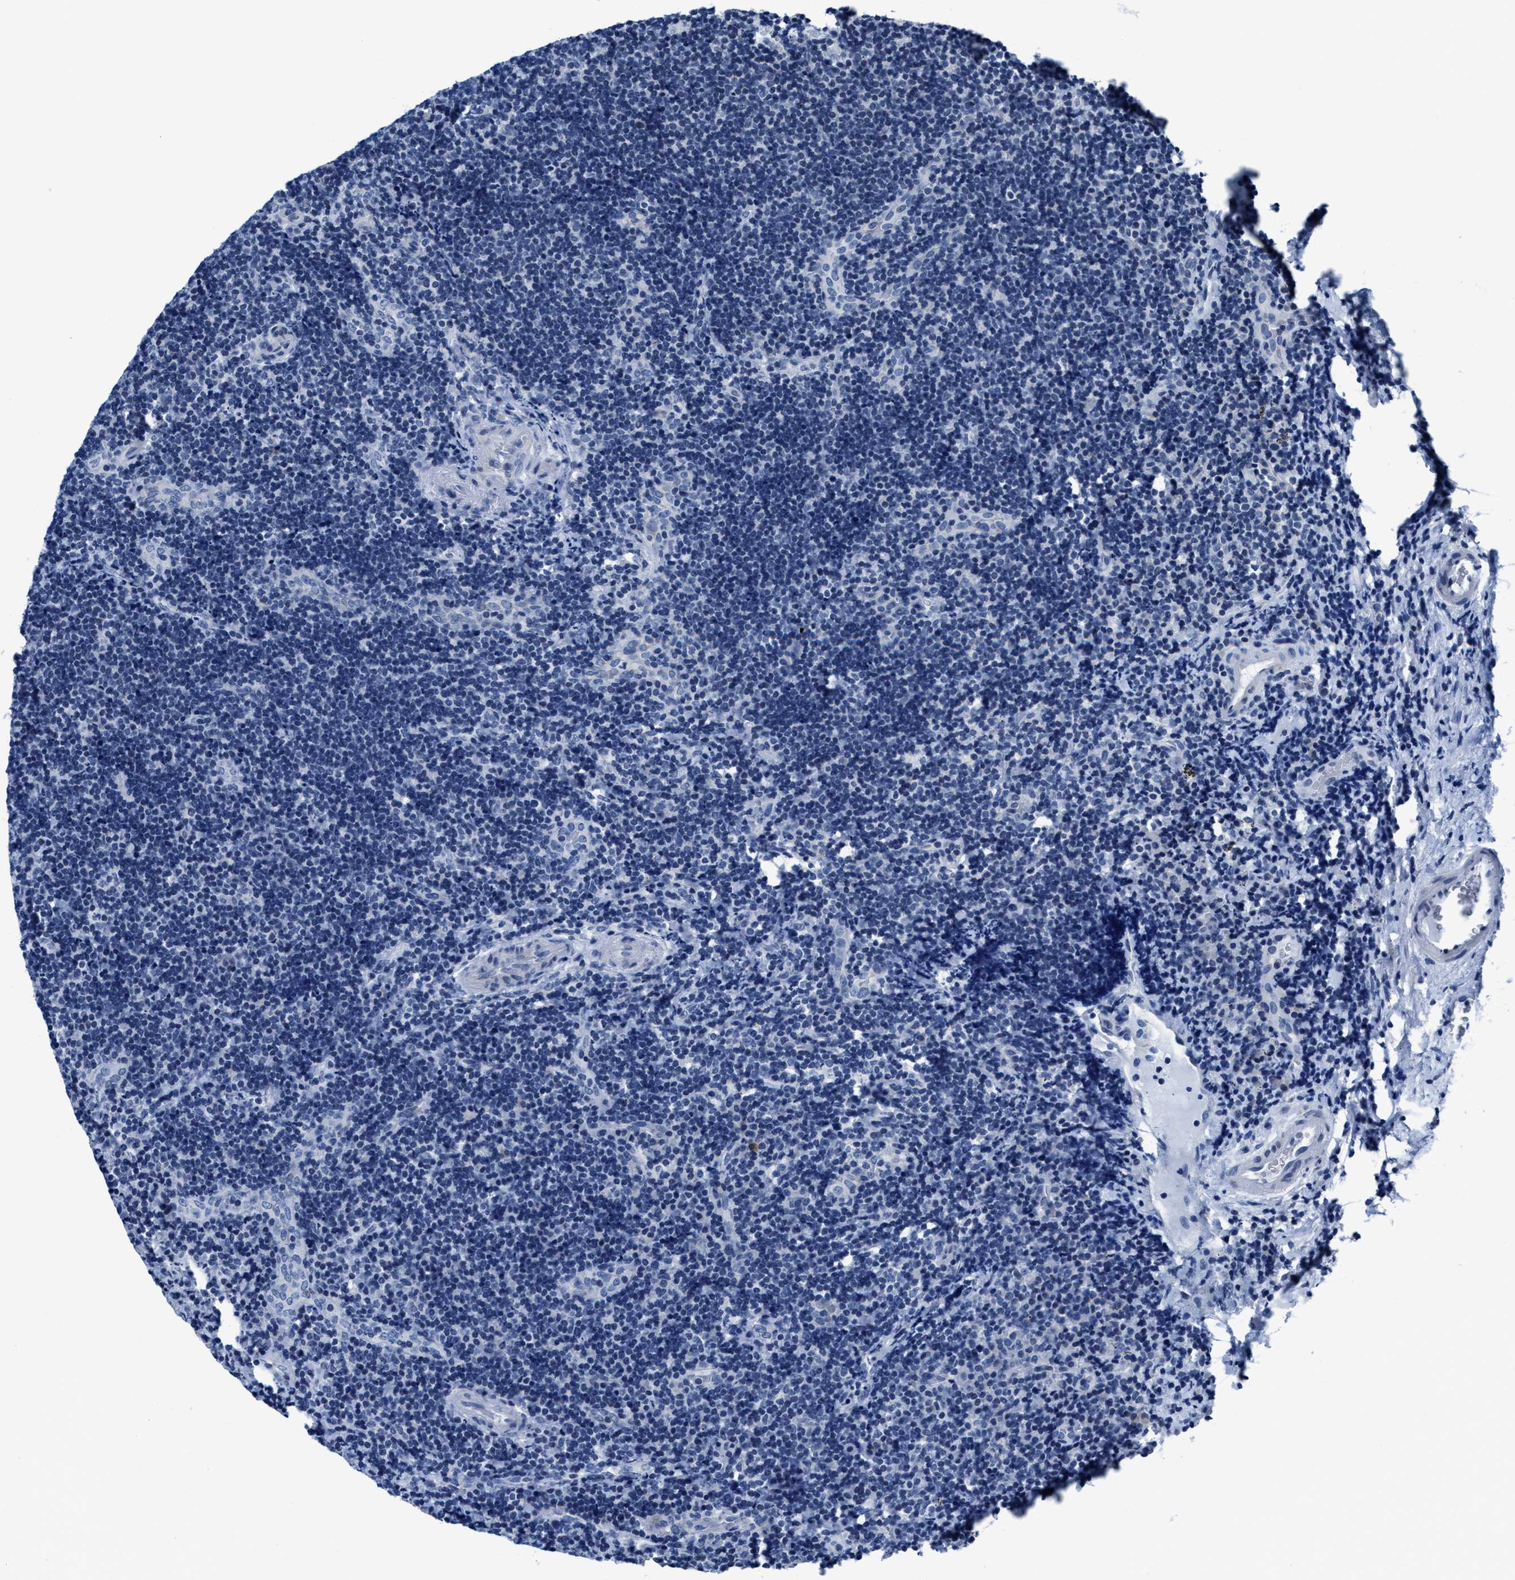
{"staining": {"intensity": "negative", "quantity": "none", "location": "none"}, "tissue": "lymphoma", "cell_type": "Tumor cells", "image_type": "cancer", "snomed": [{"axis": "morphology", "description": "Malignant lymphoma, non-Hodgkin's type, High grade"}, {"axis": "topography", "description": "Tonsil"}], "caption": "Immunohistochemistry photomicrograph of human high-grade malignant lymphoma, non-Hodgkin's type stained for a protein (brown), which exhibits no expression in tumor cells.", "gene": "ASZ1", "patient": {"sex": "female", "age": 36}}